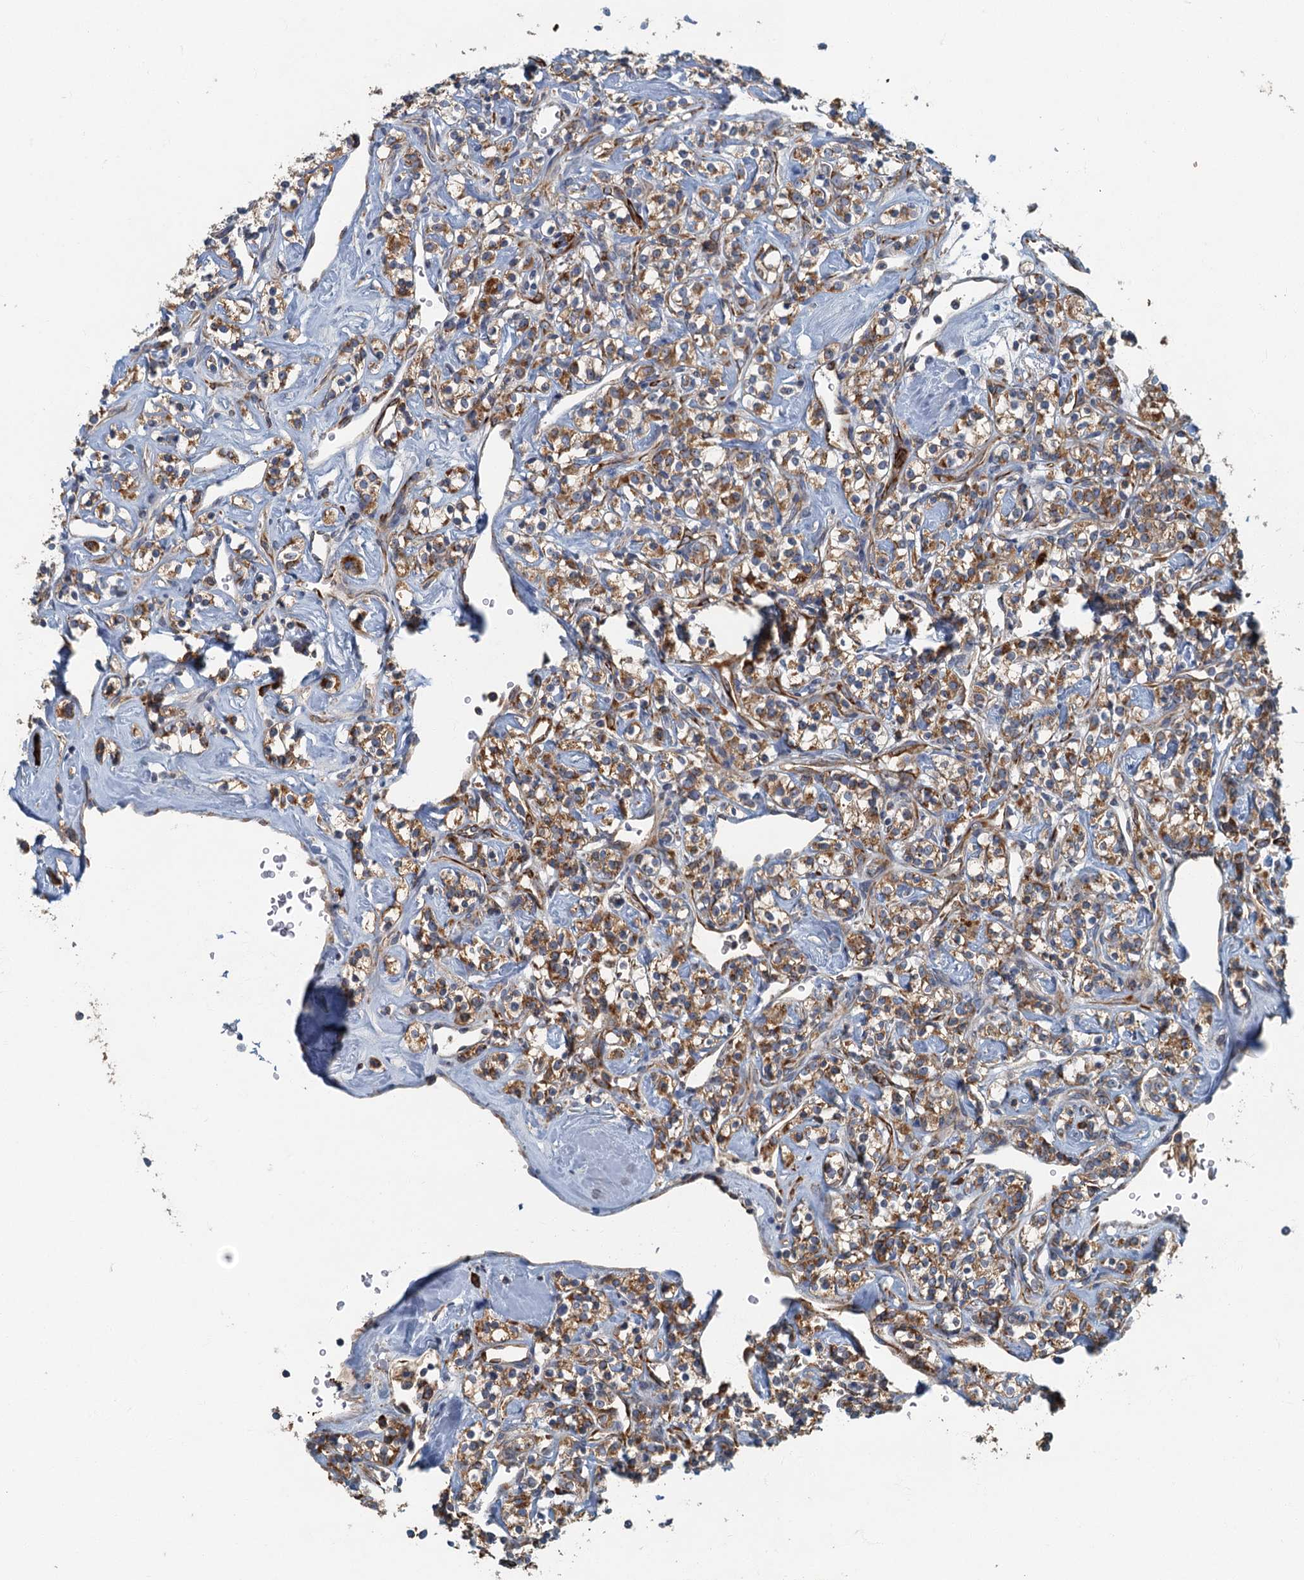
{"staining": {"intensity": "moderate", "quantity": ">75%", "location": "cytoplasmic/membranous"}, "tissue": "renal cancer", "cell_type": "Tumor cells", "image_type": "cancer", "snomed": [{"axis": "morphology", "description": "Adenocarcinoma, NOS"}, {"axis": "topography", "description": "Kidney"}], "caption": "Brown immunohistochemical staining in renal cancer (adenocarcinoma) demonstrates moderate cytoplasmic/membranous staining in about >75% of tumor cells.", "gene": "SPDYC", "patient": {"sex": "male", "age": 77}}